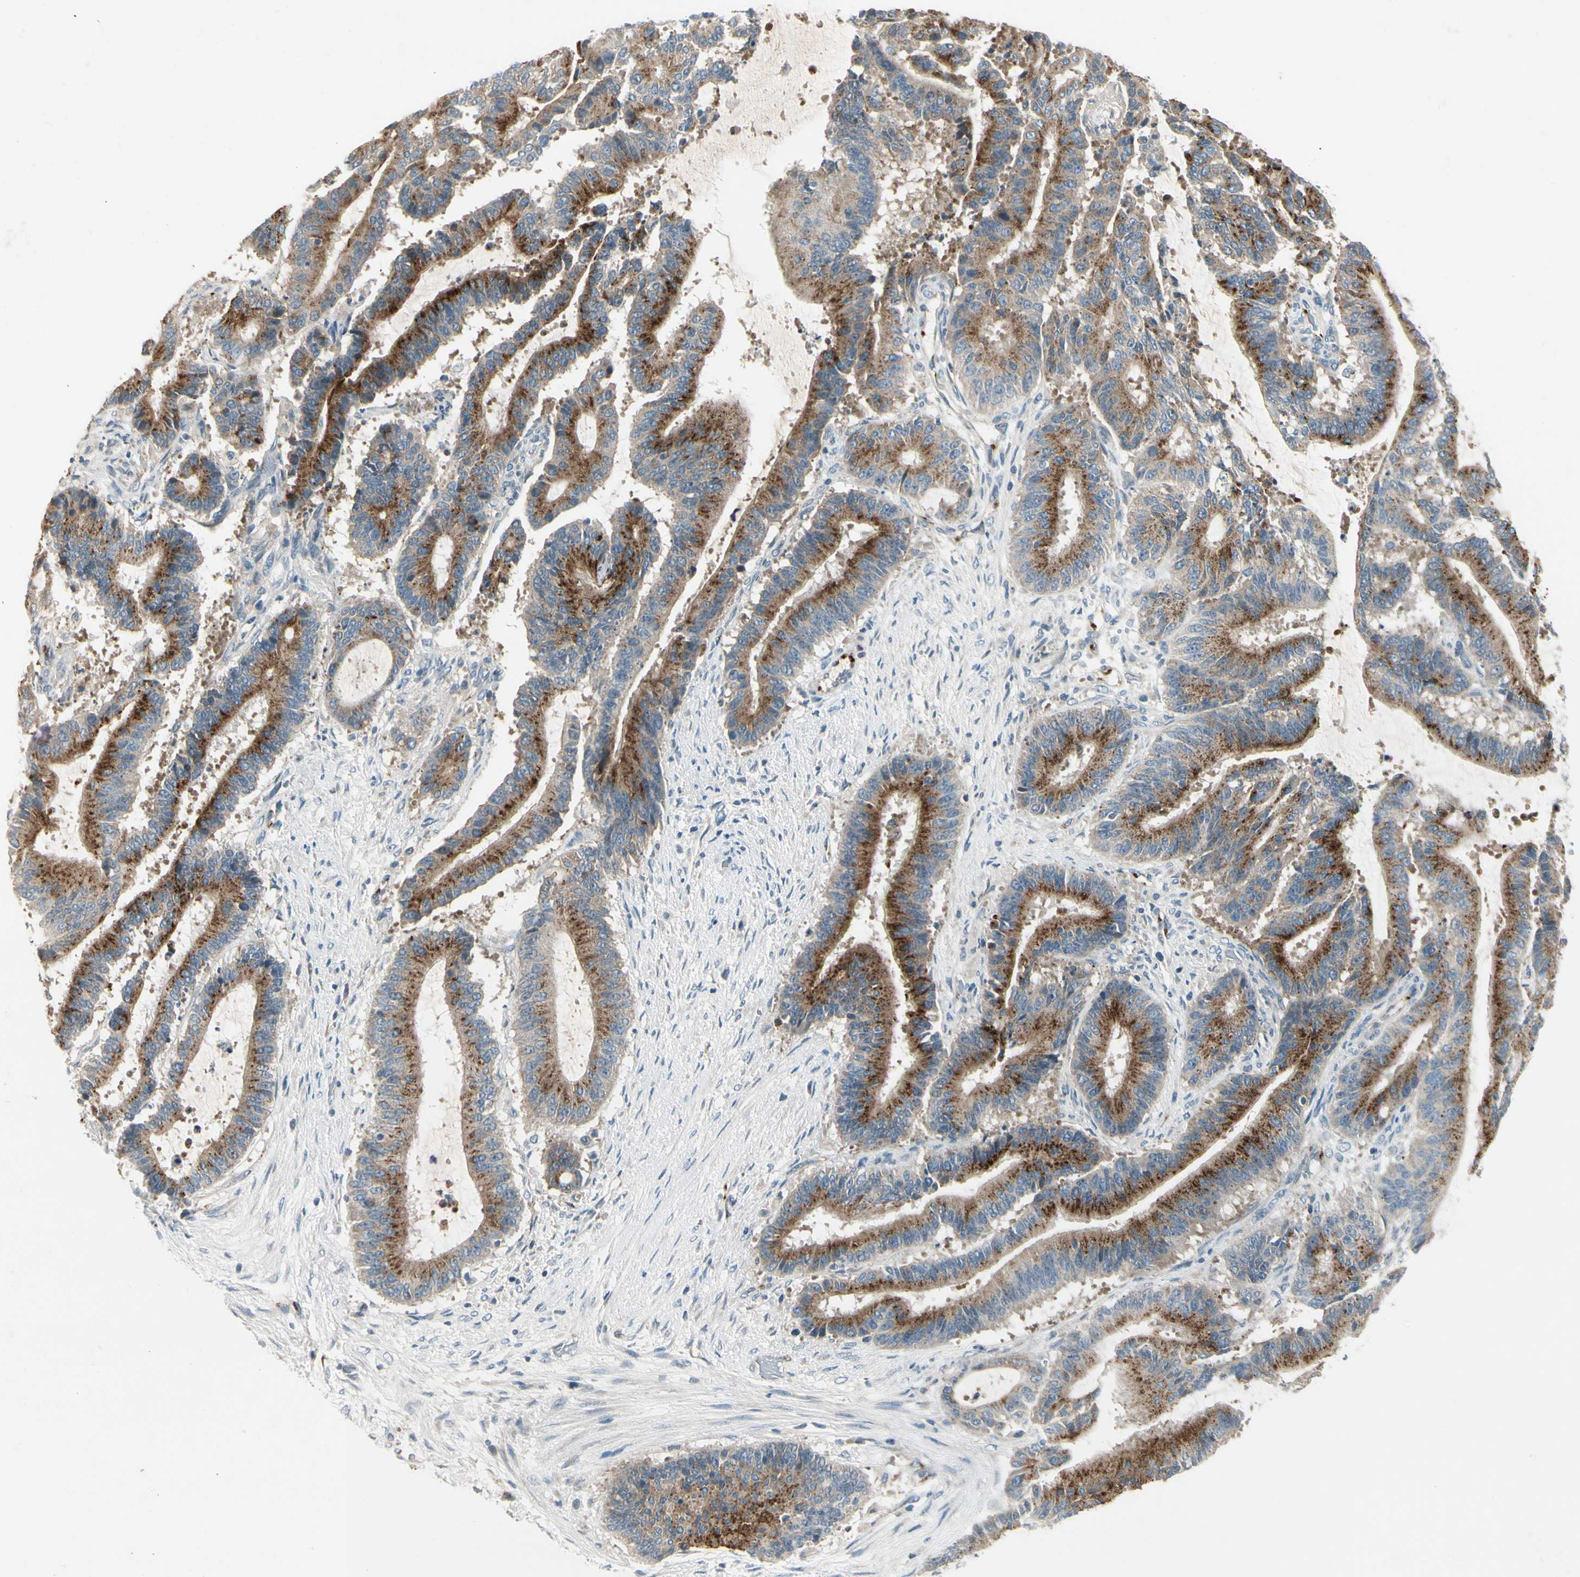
{"staining": {"intensity": "strong", "quantity": ">75%", "location": "cytoplasmic/membranous"}, "tissue": "liver cancer", "cell_type": "Tumor cells", "image_type": "cancer", "snomed": [{"axis": "morphology", "description": "Cholangiocarcinoma"}, {"axis": "topography", "description": "Liver"}], "caption": "Tumor cells demonstrate high levels of strong cytoplasmic/membranous staining in approximately >75% of cells in liver cancer (cholangiocarcinoma).", "gene": "MANSC1", "patient": {"sex": "female", "age": 73}}